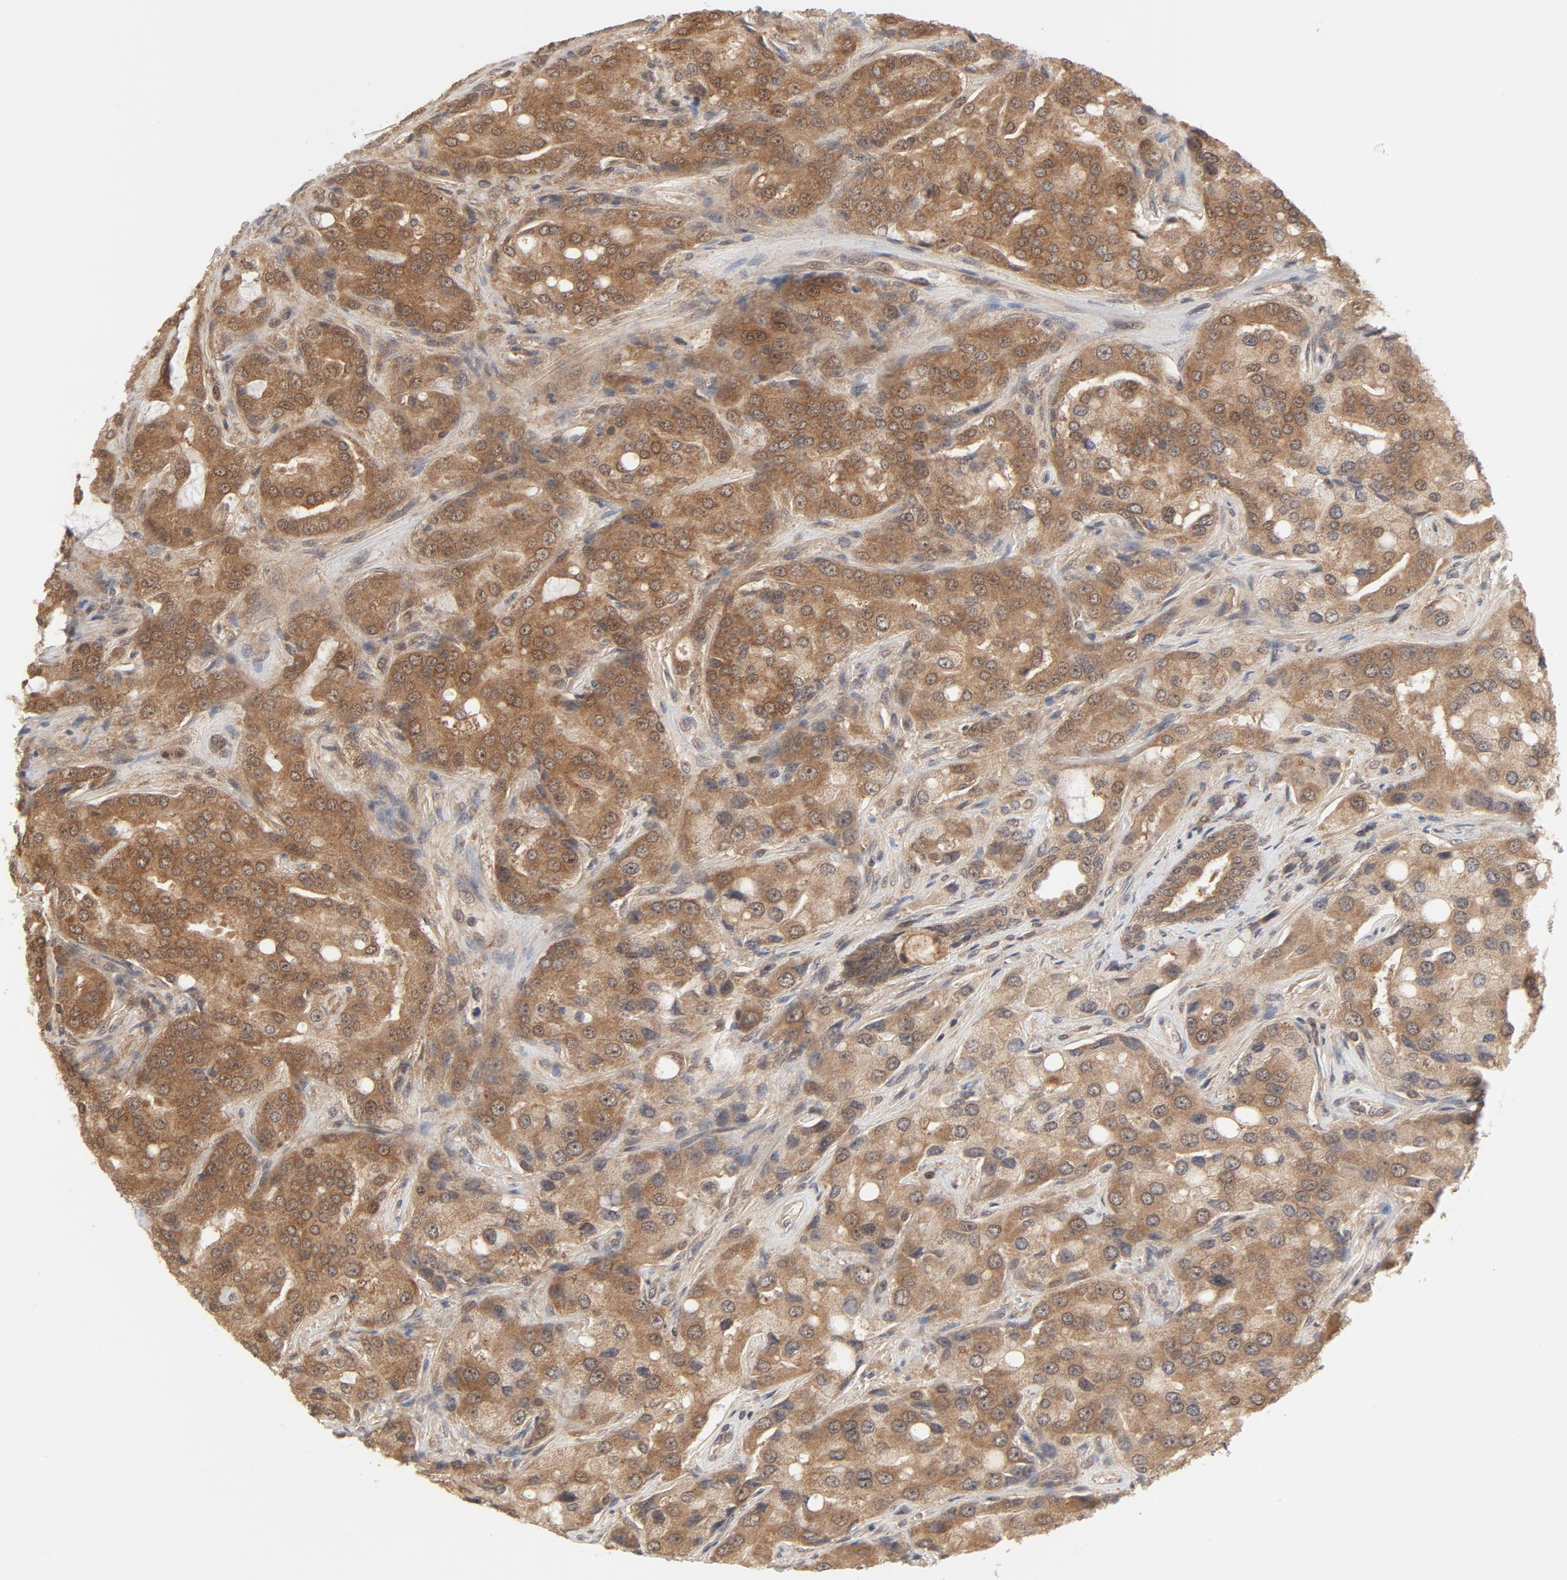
{"staining": {"intensity": "moderate", "quantity": "25%-75%", "location": "cytoplasmic/membranous,nuclear"}, "tissue": "prostate cancer", "cell_type": "Tumor cells", "image_type": "cancer", "snomed": [{"axis": "morphology", "description": "Adenocarcinoma, High grade"}, {"axis": "topography", "description": "Prostate"}], "caption": "A histopathology image of prostate high-grade adenocarcinoma stained for a protein reveals moderate cytoplasmic/membranous and nuclear brown staining in tumor cells.", "gene": "NEDD8", "patient": {"sex": "male", "age": 72}}